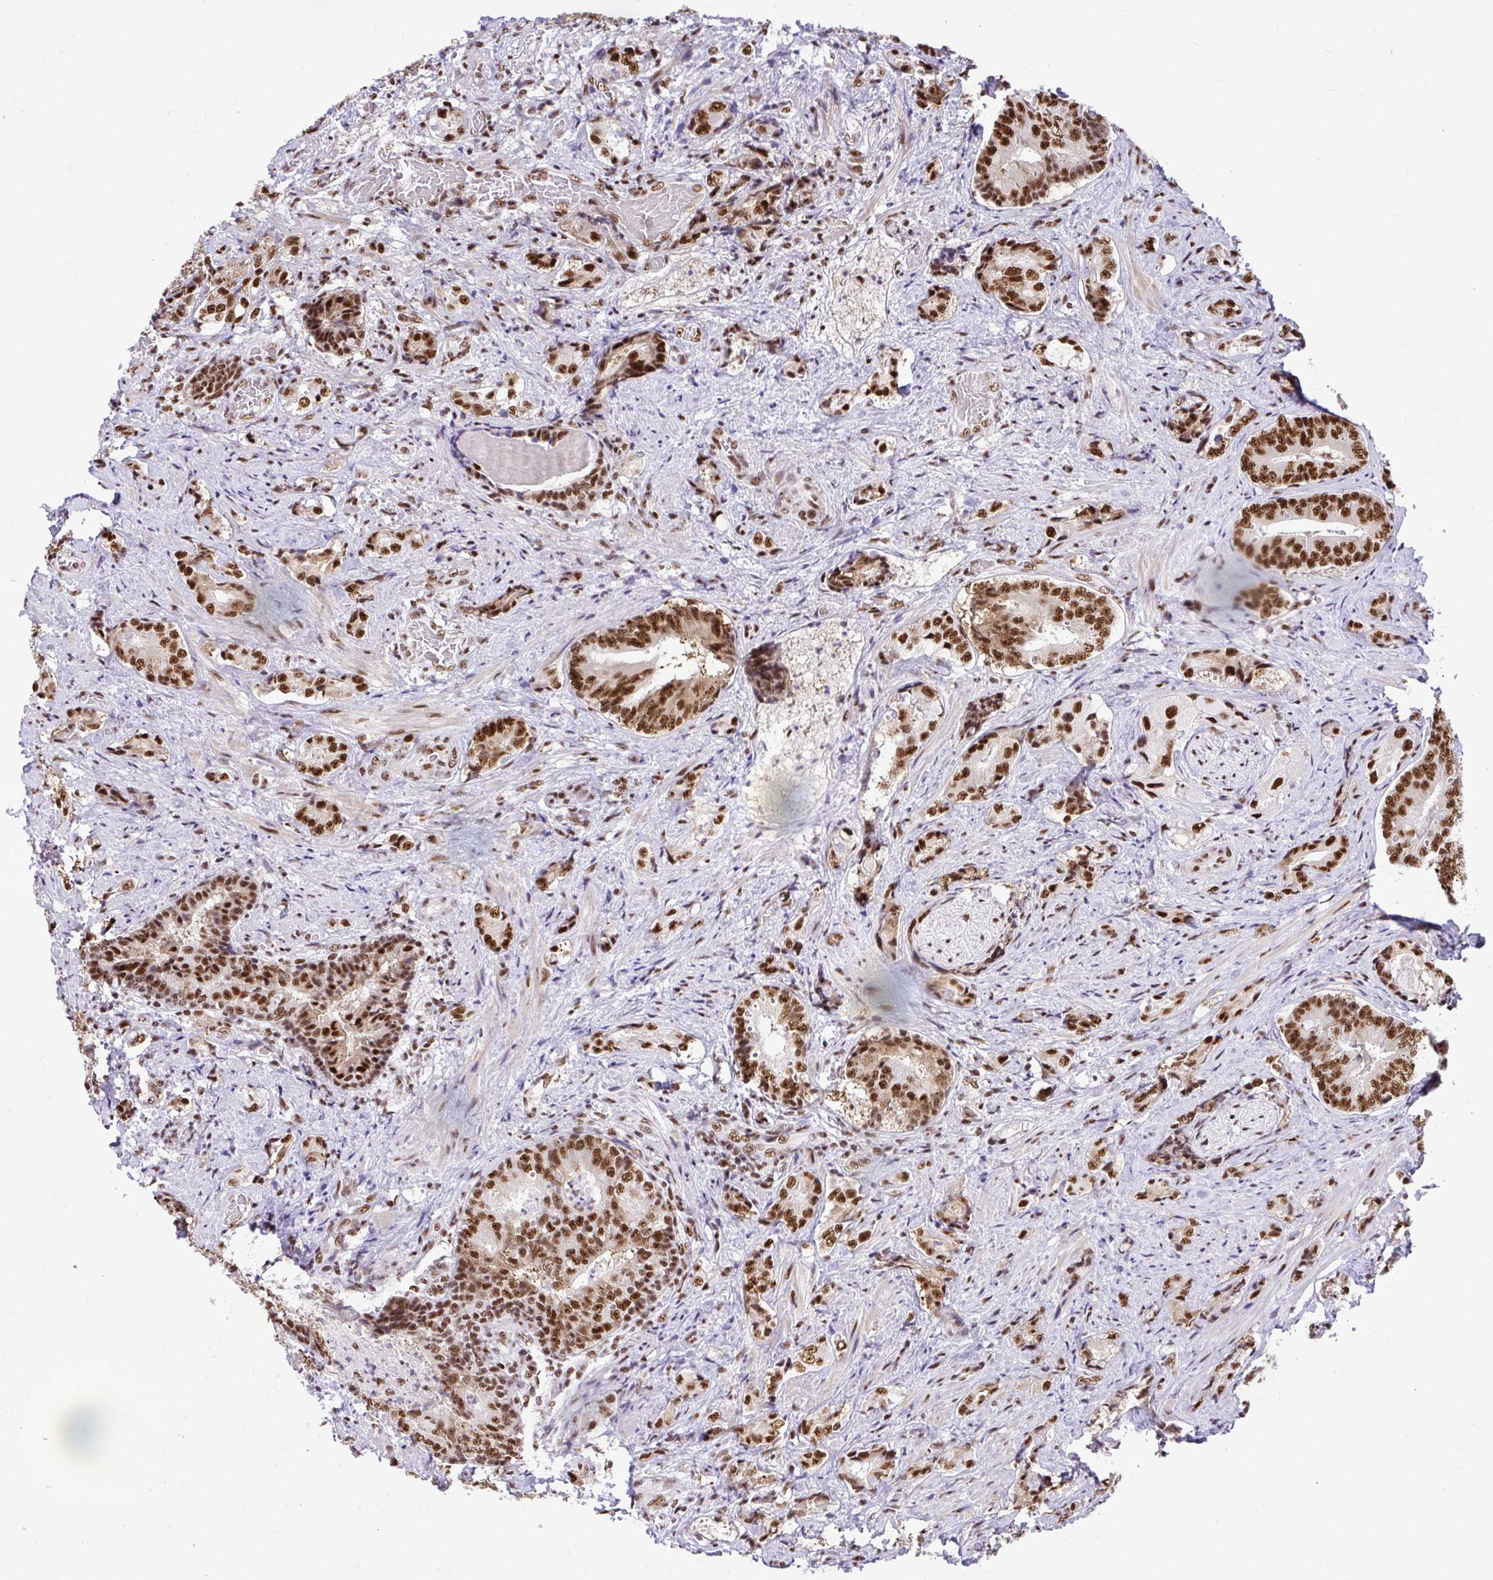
{"staining": {"intensity": "strong", "quantity": ">75%", "location": "nuclear"}, "tissue": "prostate cancer", "cell_type": "Tumor cells", "image_type": "cancer", "snomed": [{"axis": "morphology", "description": "Adenocarcinoma, High grade"}, {"axis": "topography", "description": "Prostate"}], "caption": "Immunohistochemistry (IHC) photomicrograph of human adenocarcinoma (high-grade) (prostate) stained for a protein (brown), which demonstrates high levels of strong nuclear staining in approximately >75% of tumor cells.", "gene": "PRPF19", "patient": {"sex": "male", "age": 62}}